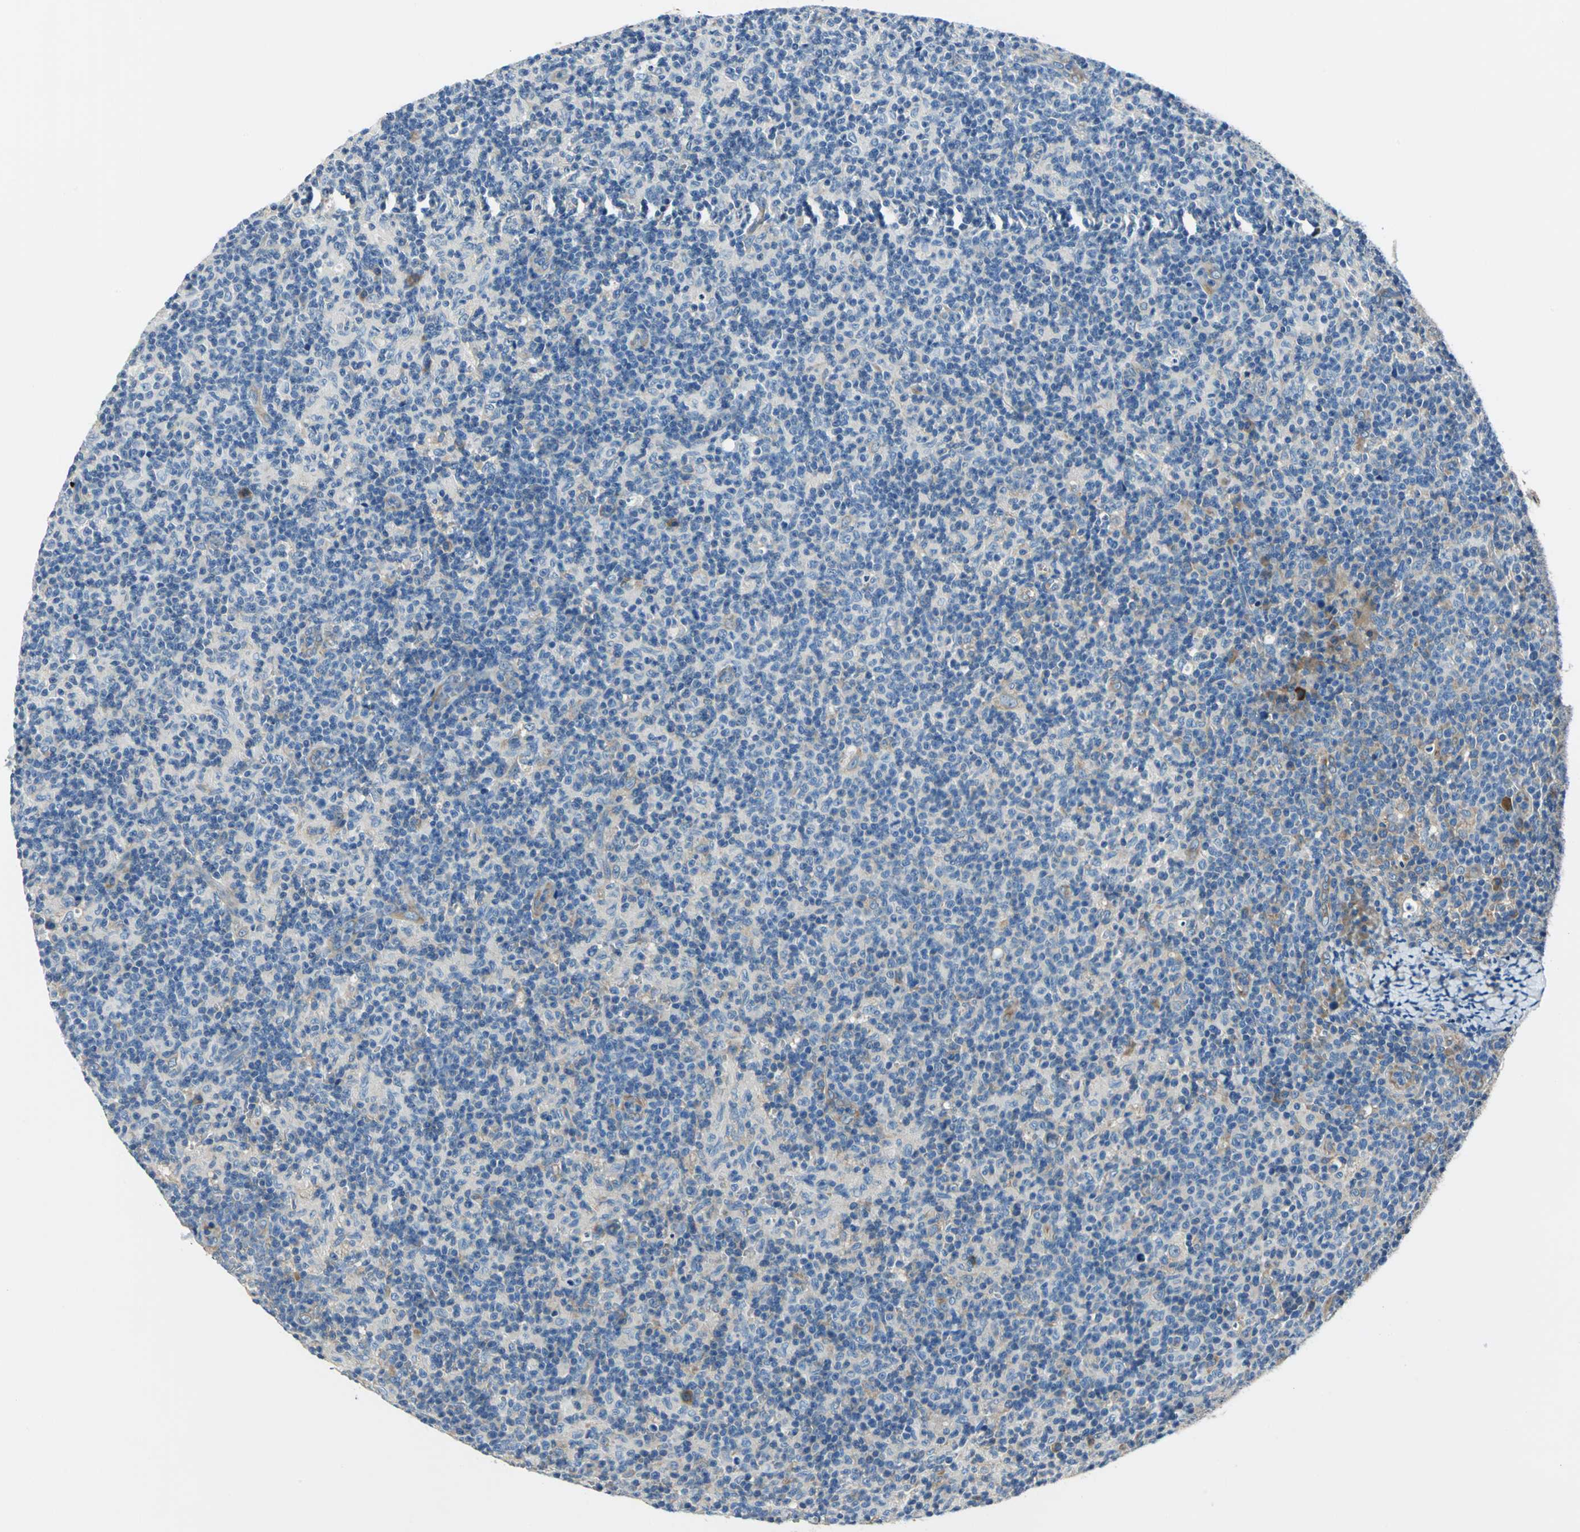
{"staining": {"intensity": "moderate", "quantity": "25%-75%", "location": "cytoplasmic/membranous"}, "tissue": "lymph node", "cell_type": "Germinal center cells", "image_type": "normal", "snomed": [{"axis": "morphology", "description": "Normal tissue, NOS"}, {"axis": "morphology", "description": "Inflammation, NOS"}, {"axis": "topography", "description": "Lymph node"}], "caption": "Lymph node stained with DAB immunohistochemistry (IHC) exhibits medium levels of moderate cytoplasmic/membranous expression in about 25%-75% of germinal center cells.", "gene": "TRIM25", "patient": {"sex": "male", "age": 55}}